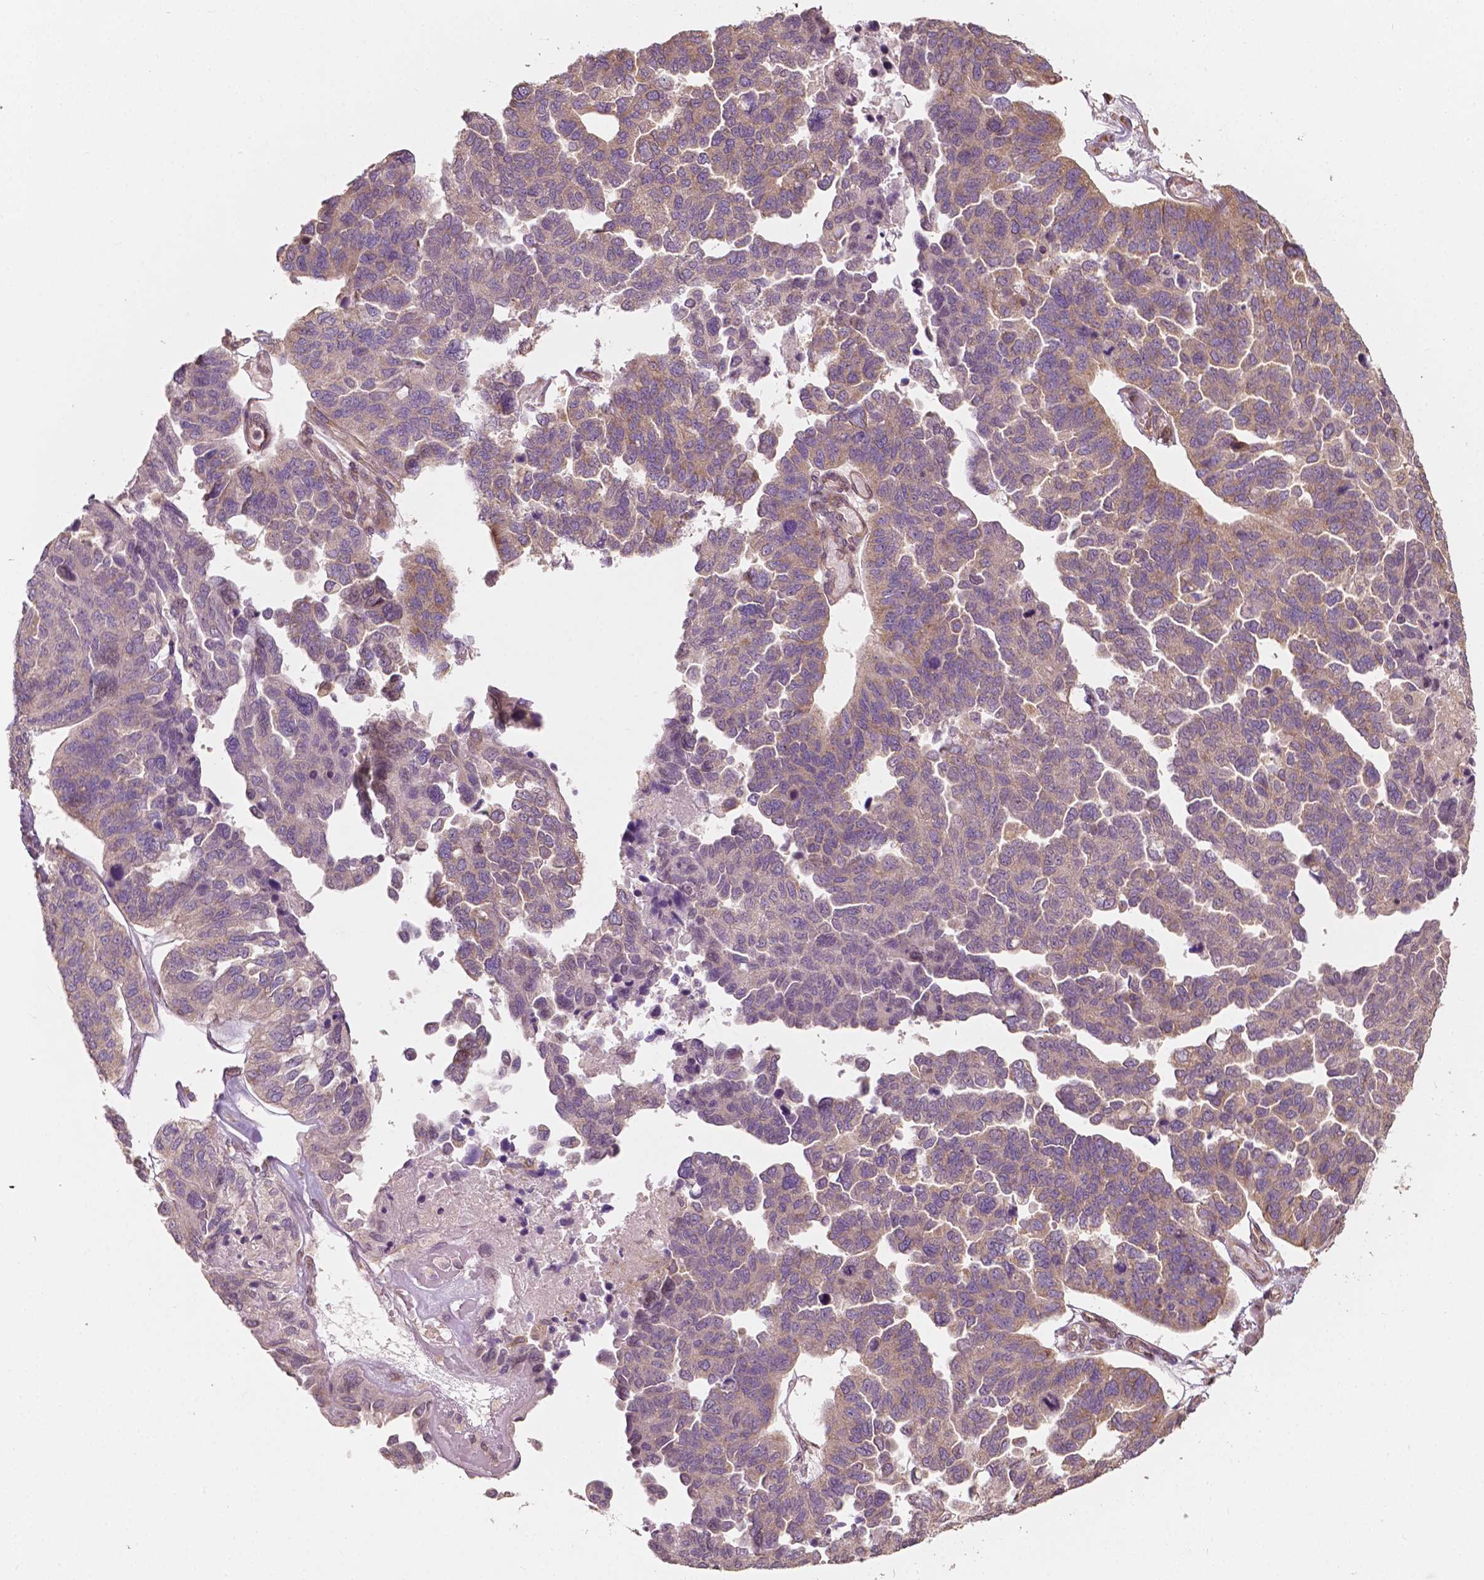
{"staining": {"intensity": "moderate", "quantity": ">75%", "location": "cytoplasmic/membranous"}, "tissue": "ovarian cancer", "cell_type": "Tumor cells", "image_type": "cancer", "snomed": [{"axis": "morphology", "description": "Cystadenocarcinoma, serous, NOS"}, {"axis": "topography", "description": "Ovary"}], "caption": "An IHC histopathology image of tumor tissue is shown. Protein staining in brown labels moderate cytoplasmic/membranous positivity in serous cystadenocarcinoma (ovarian) within tumor cells. The staining is performed using DAB brown chromogen to label protein expression. The nuclei are counter-stained blue using hematoxylin.", "gene": "G3BP1", "patient": {"sex": "female", "age": 64}}